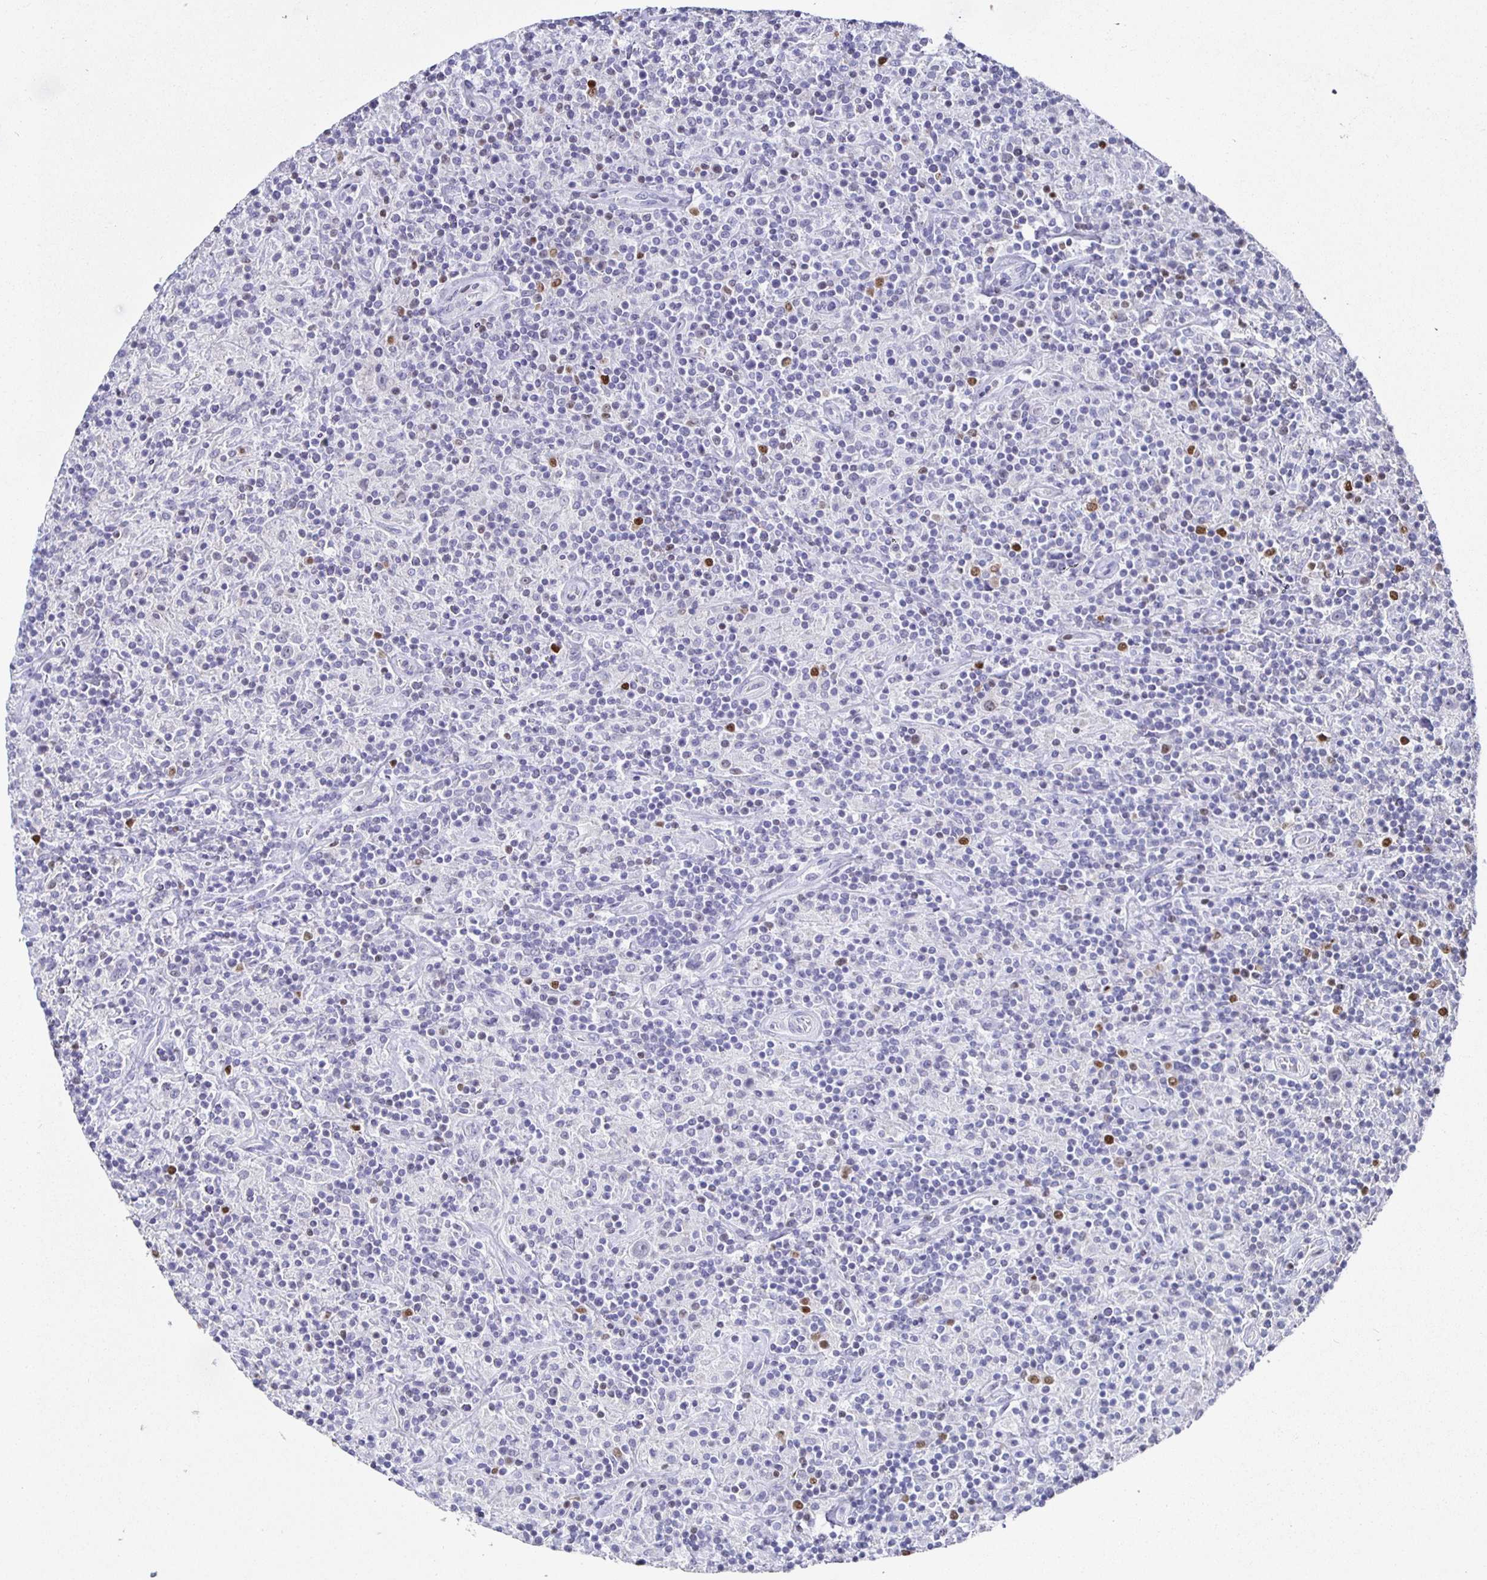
{"staining": {"intensity": "negative", "quantity": "none", "location": "none"}, "tissue": "lymphoma", "cell_type": "Tumor cells", "image_type": "cancer", "snomed": [{"axis": "morphology", "description": "Hodgkin's disease, NOS"}, {"axis": "topography", "description": "Lymph node"}], "caption": "Tumor cells are negative for brown protein staining in Hodgkin's disease.", "gene": "RUNX2", "patient": {"sex": "male", "age": 70}}